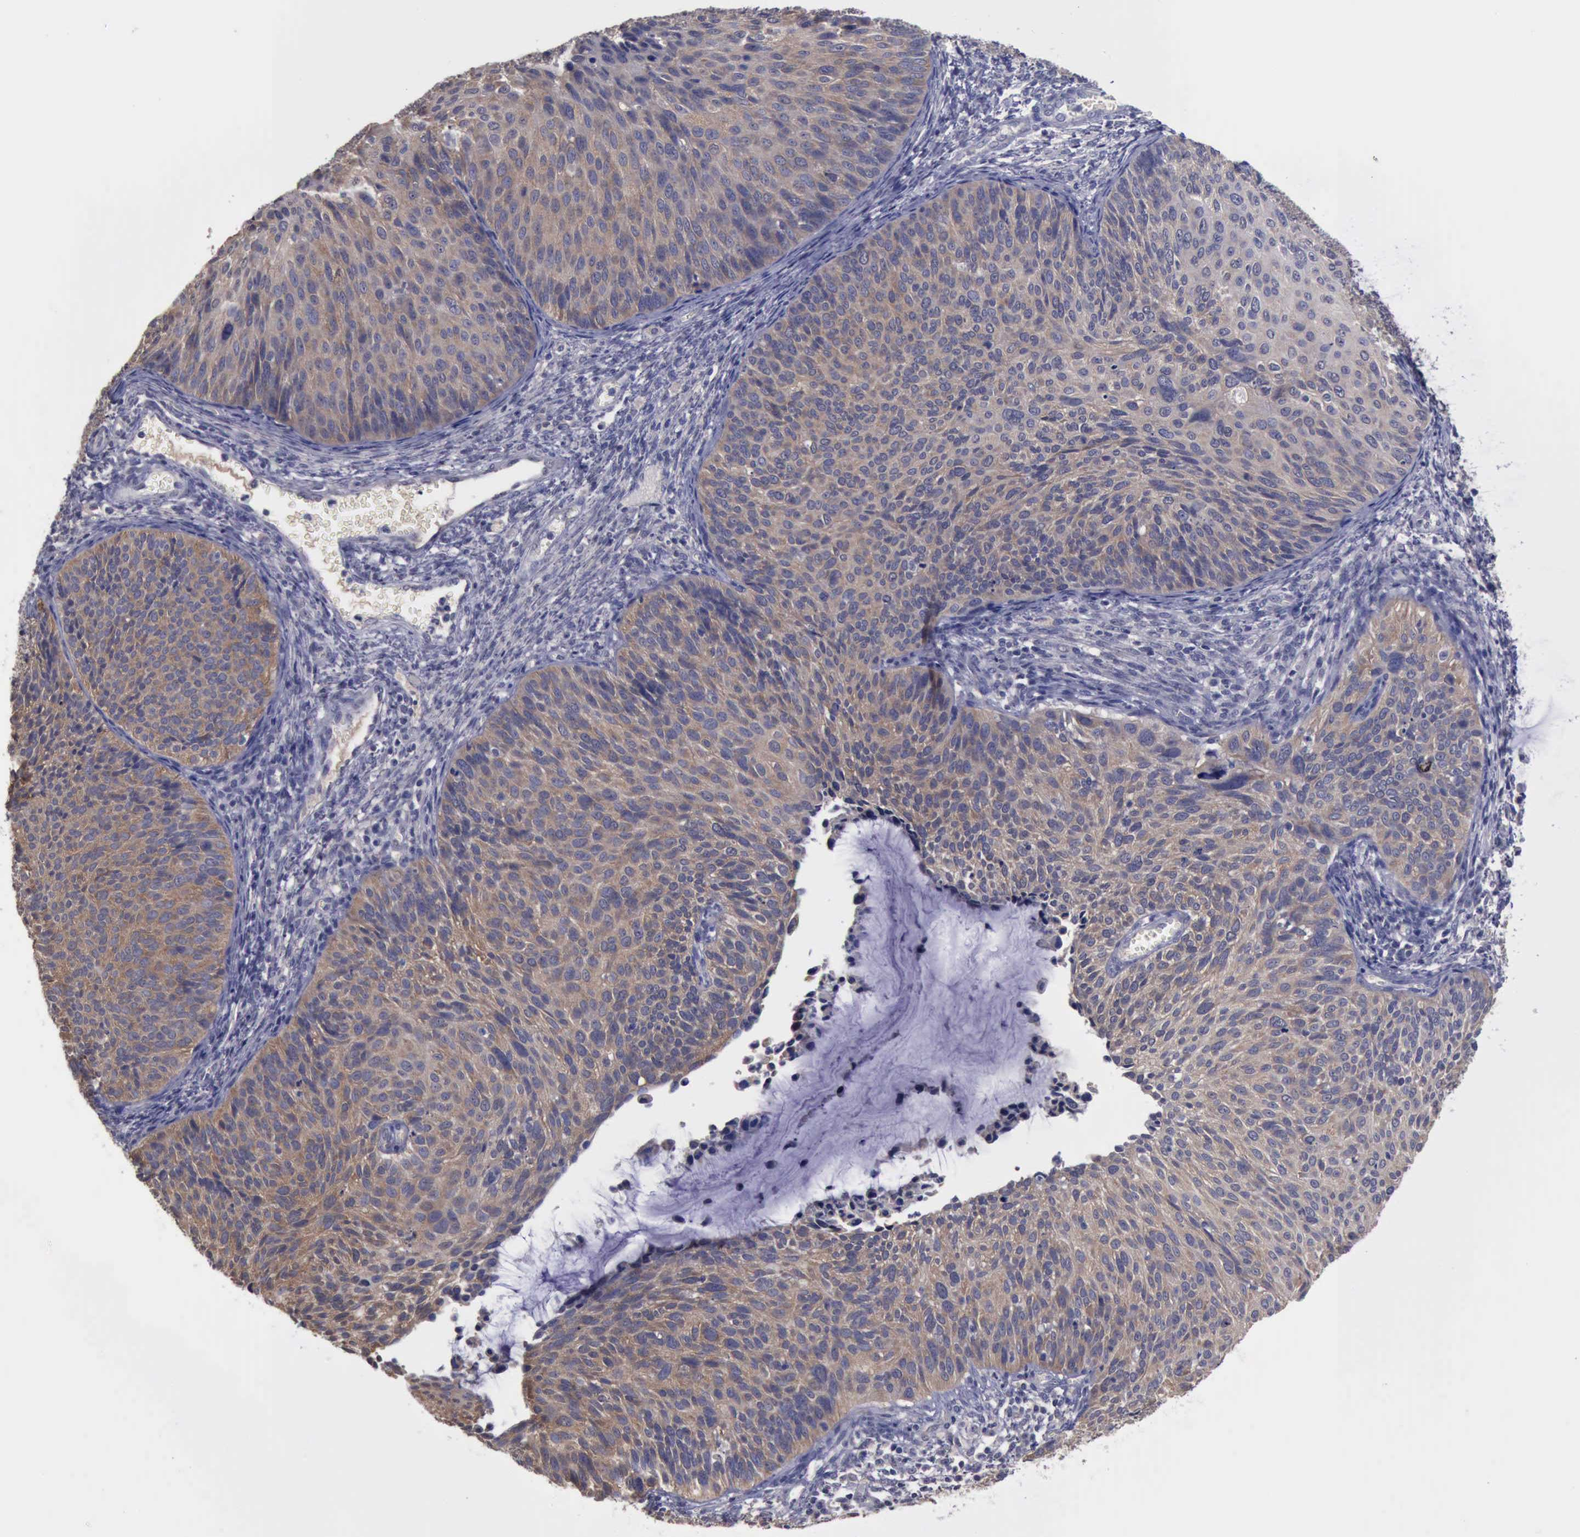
{"staining": {"intensity": "weak", "quantity": ">75%", "location": "cytoplasmic/membranous"}, "tissue": "cervical cancer", "cell_type": "Tumor cells", "image_type": "cancer", "snomed": [{"axis": "morphology", "description": "Squamous cell carcinoma, NOS"}, {"axis": "topography", "description": "Cervix"}], "caption": "Squamous cell carcinoma (cervical) stained with IHC demonstrates weak cytoplasmic/membranous expression in about >75% of tumor cells.", "gene": "PHKA1", "patient": {"sex": "female", "age": 36}}